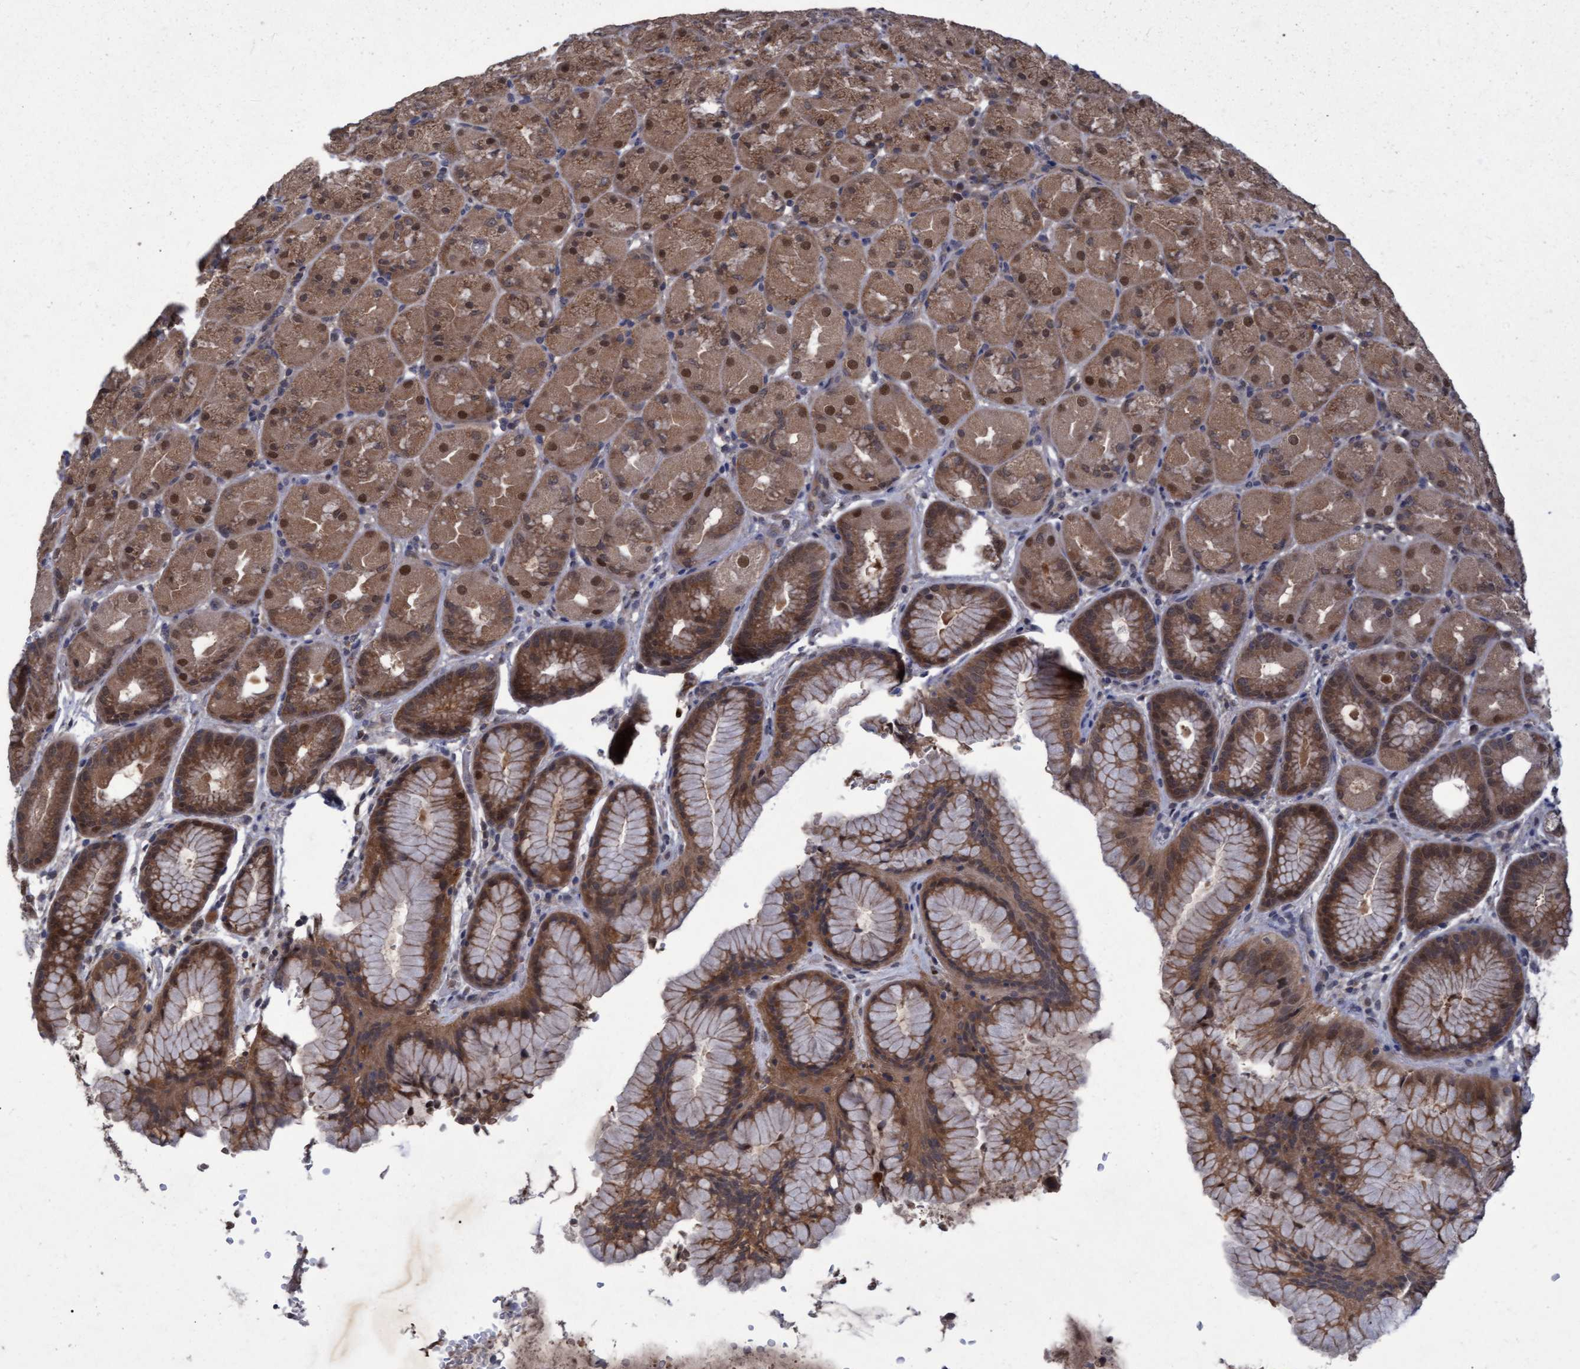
{"staining": {"intensity": "moderate", "quantity": ">75%", "location": "cytoplasmic/membranous,nuclear"}, "tissue": "stomach", "cell_type": "Glandular cells", "image_type": "normal", "snomed": [{"axis": "morphology", "description": "Normal tissue, NOS"}, {"axis": "topography", "description": "Stomach, upper"}, {"axis": "topography", "description": "Stomach"}], "caption": "Immunohistochemical staining of normal stomach demonstrates moderate cytoplasmic/membranous,nuclear protein expression in about >75% of glandular cells. The protein of interest is stained brown, and the nuclei are stained in blue (DAB IHC with brightfield microscopy, high magnification).", "gene": "PSMB6", "patient": {"sex": "male", "age": 48}}